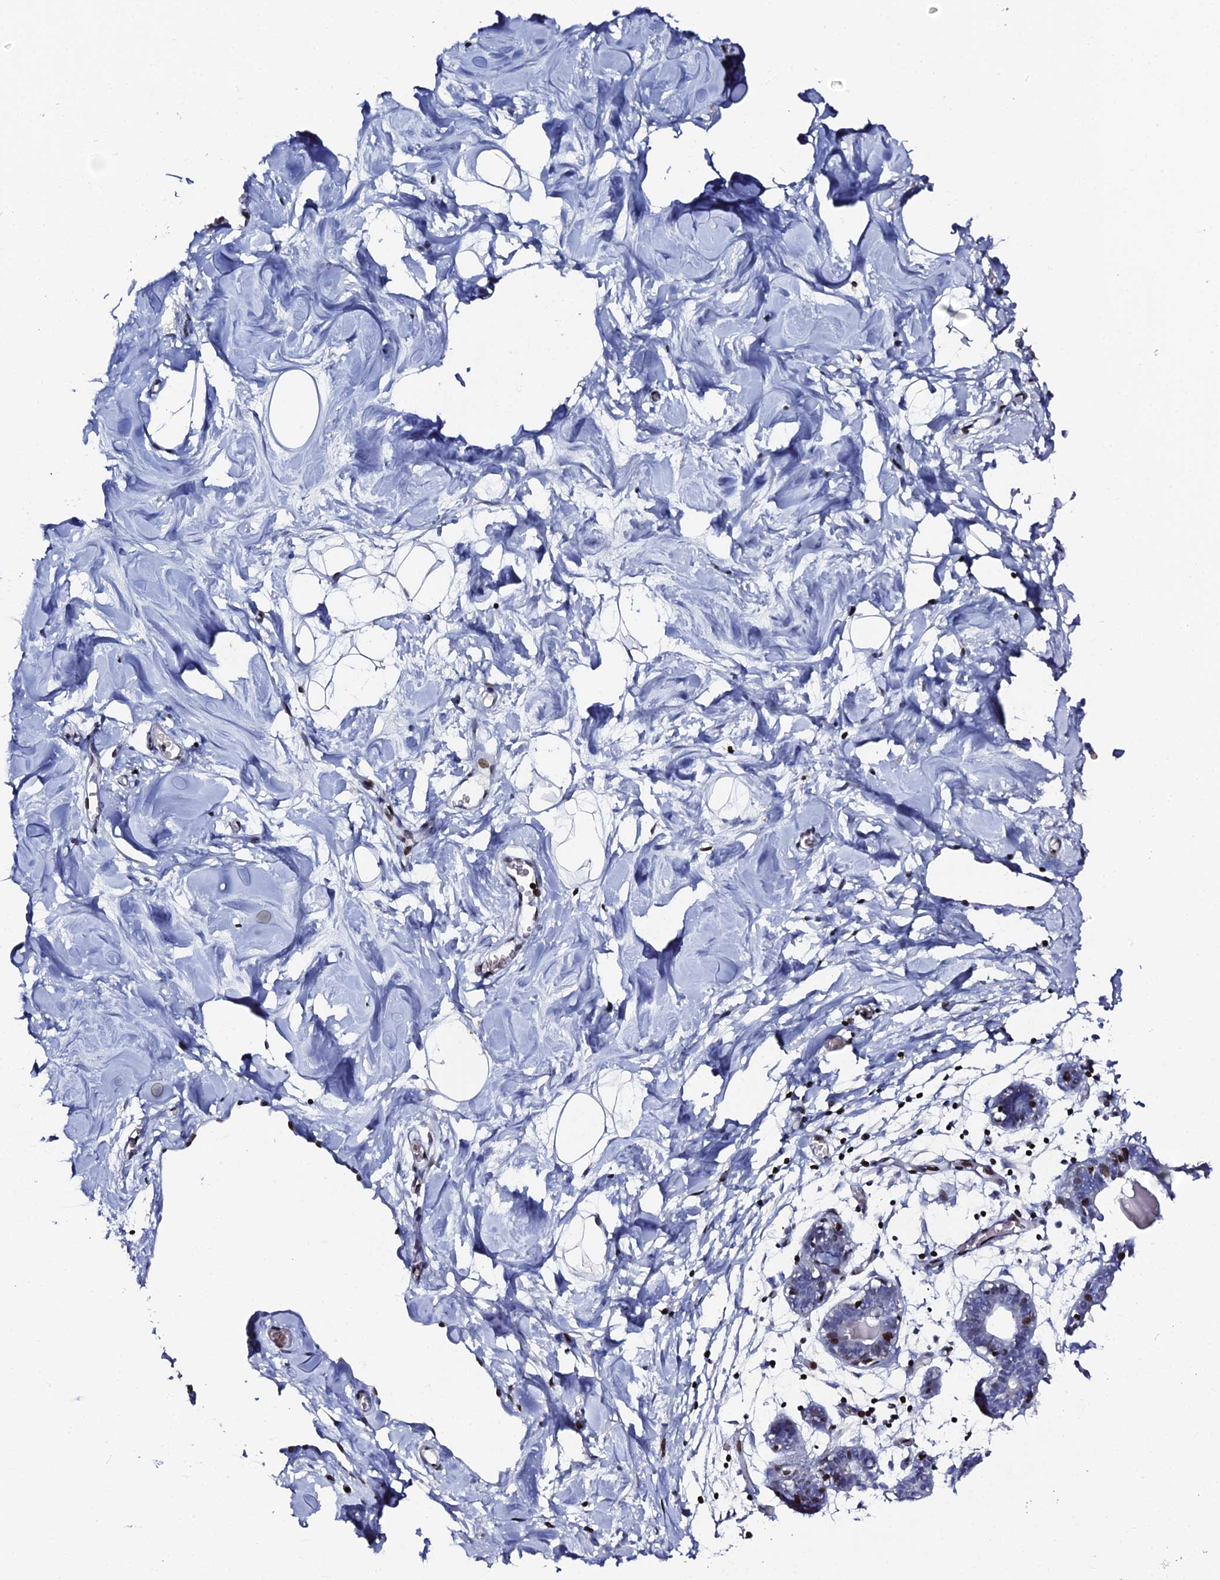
{"staining": {"intensity": "moderate", "quantity": ">75%", "location": "nuclear"}, "tissue": "breast", "cell_type": "Adipocytes", "image_type": "normal", "snomed": [{"axis": "morphology", "description": "Normal tissue, NOS"}, {"axis": "topography", "description": "Breast"}], "caption": "About >75% of adipocytes in normal breast demonstrate moderate nuclear protein staining as visualized by brown immunohistochemical staining.", "gene": "MYNN", "patient": {"sex": "female", "age": 27}}